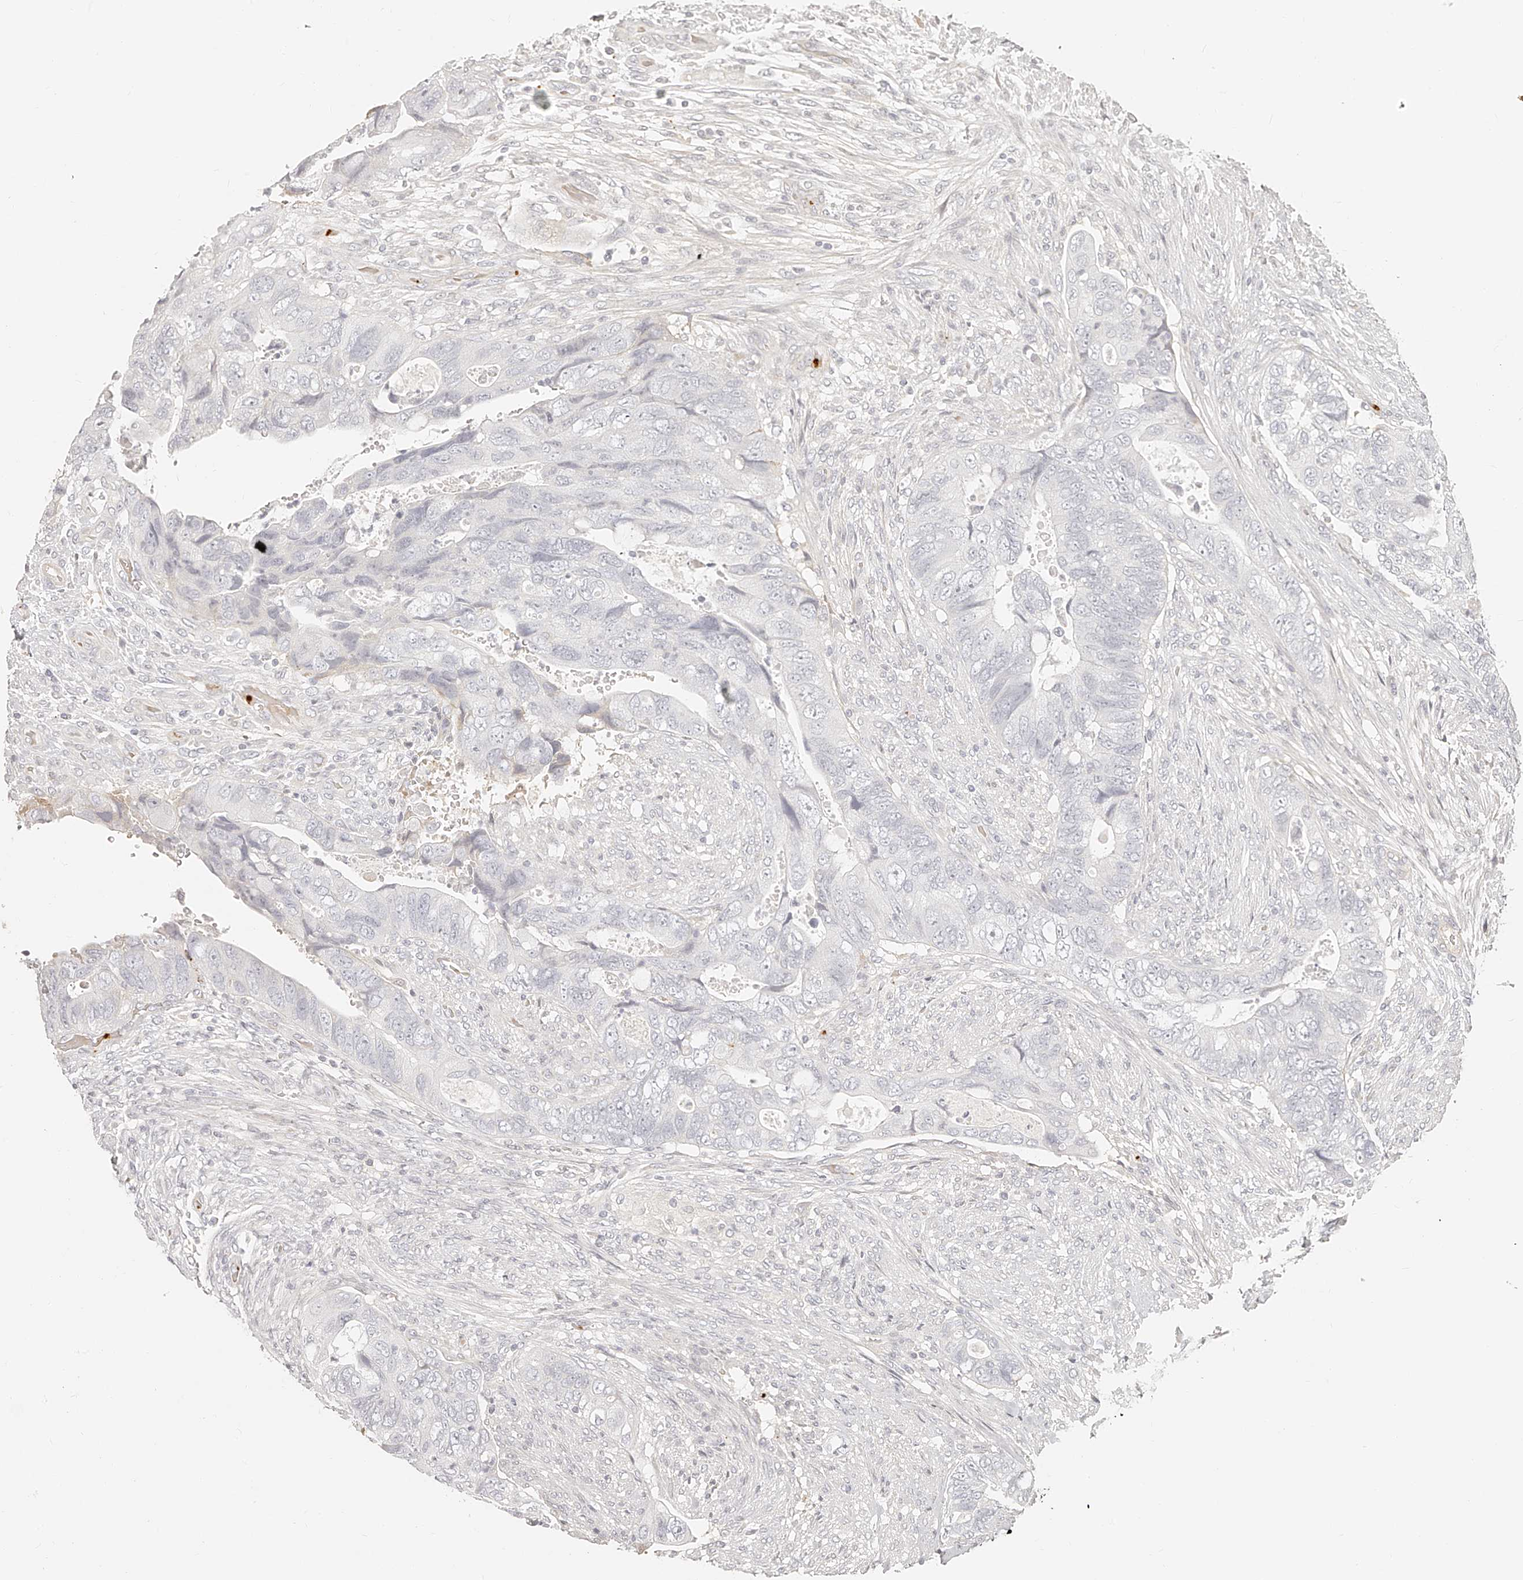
{"staining": {"intensity": "negative", "quantity": "none", "location": "none"}, "tissue": "colorectal cancer", "cell_type": "Tumor cells", "image_type": "cancer", "snomed": [{"axis": "morphology", "description": "Adenocarcinoma, NOS"}, {"axis": "topography", "description": "Rectum"}], "caption": "Immunohistochemistry (IHC) photomicrograph of human colorectal adenocarcinoma stained for a protein (brown), which shows no expression in tumor cells.", "gene": "ITGB3", "patient": {"sex": "male", "age": 63}}